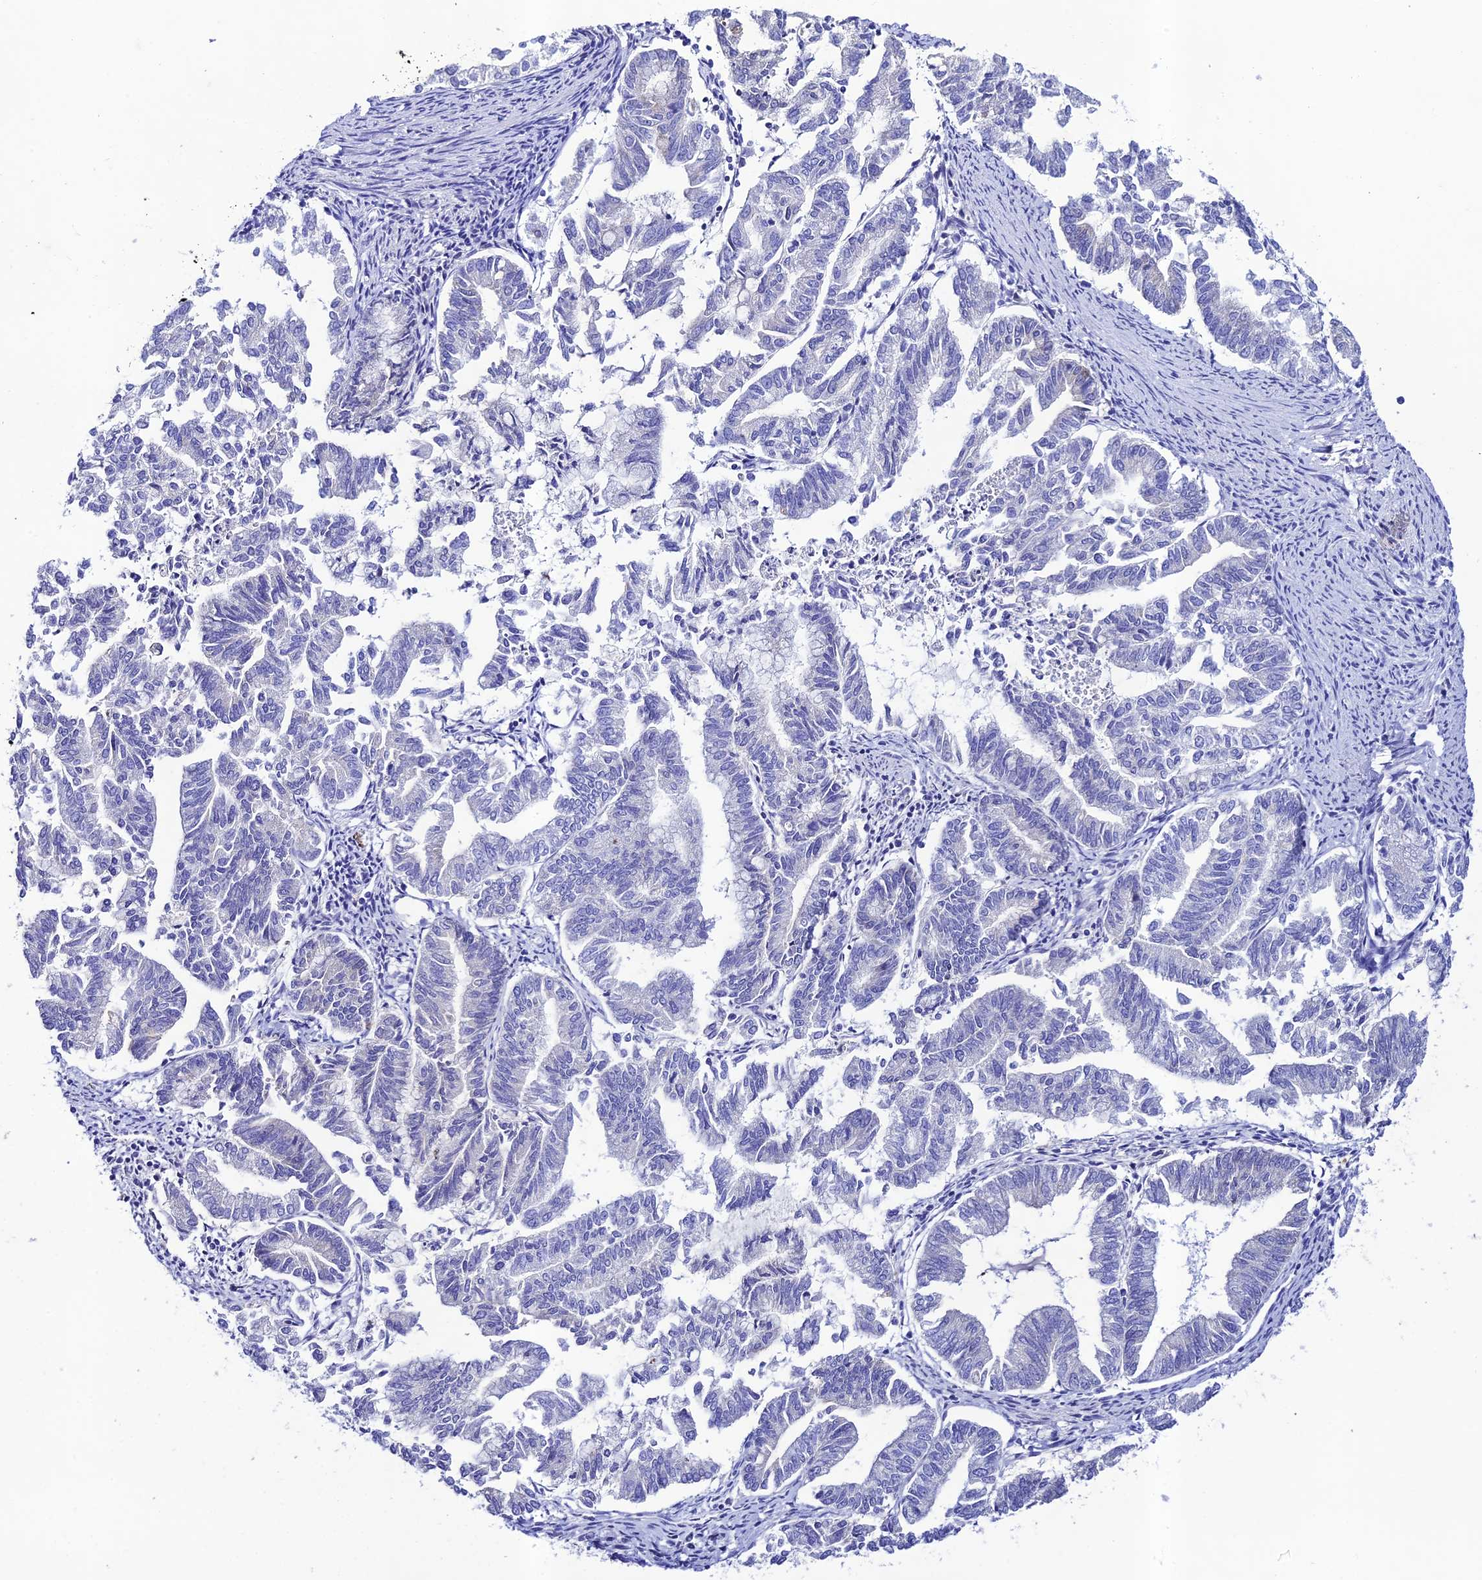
{"staining": {"intensity": "negative", "quantity": "none", "location": "none"}, "tissue": "endometrial cancer", "cell_type": "Tumor cells", "image_type": "cancer", "snomed": [{"axis": "morphology", "description": "Adenocarcinoma, NOS"}, {"axis": "topography", "description": "Endometrium"}], "caption": "Protein analysis of adenocarcinoma (endometrial) demonstrates no significant staining in tumor cells.", "gene": "NLRP6", "patient": {"sex": "female", "age": 79}}